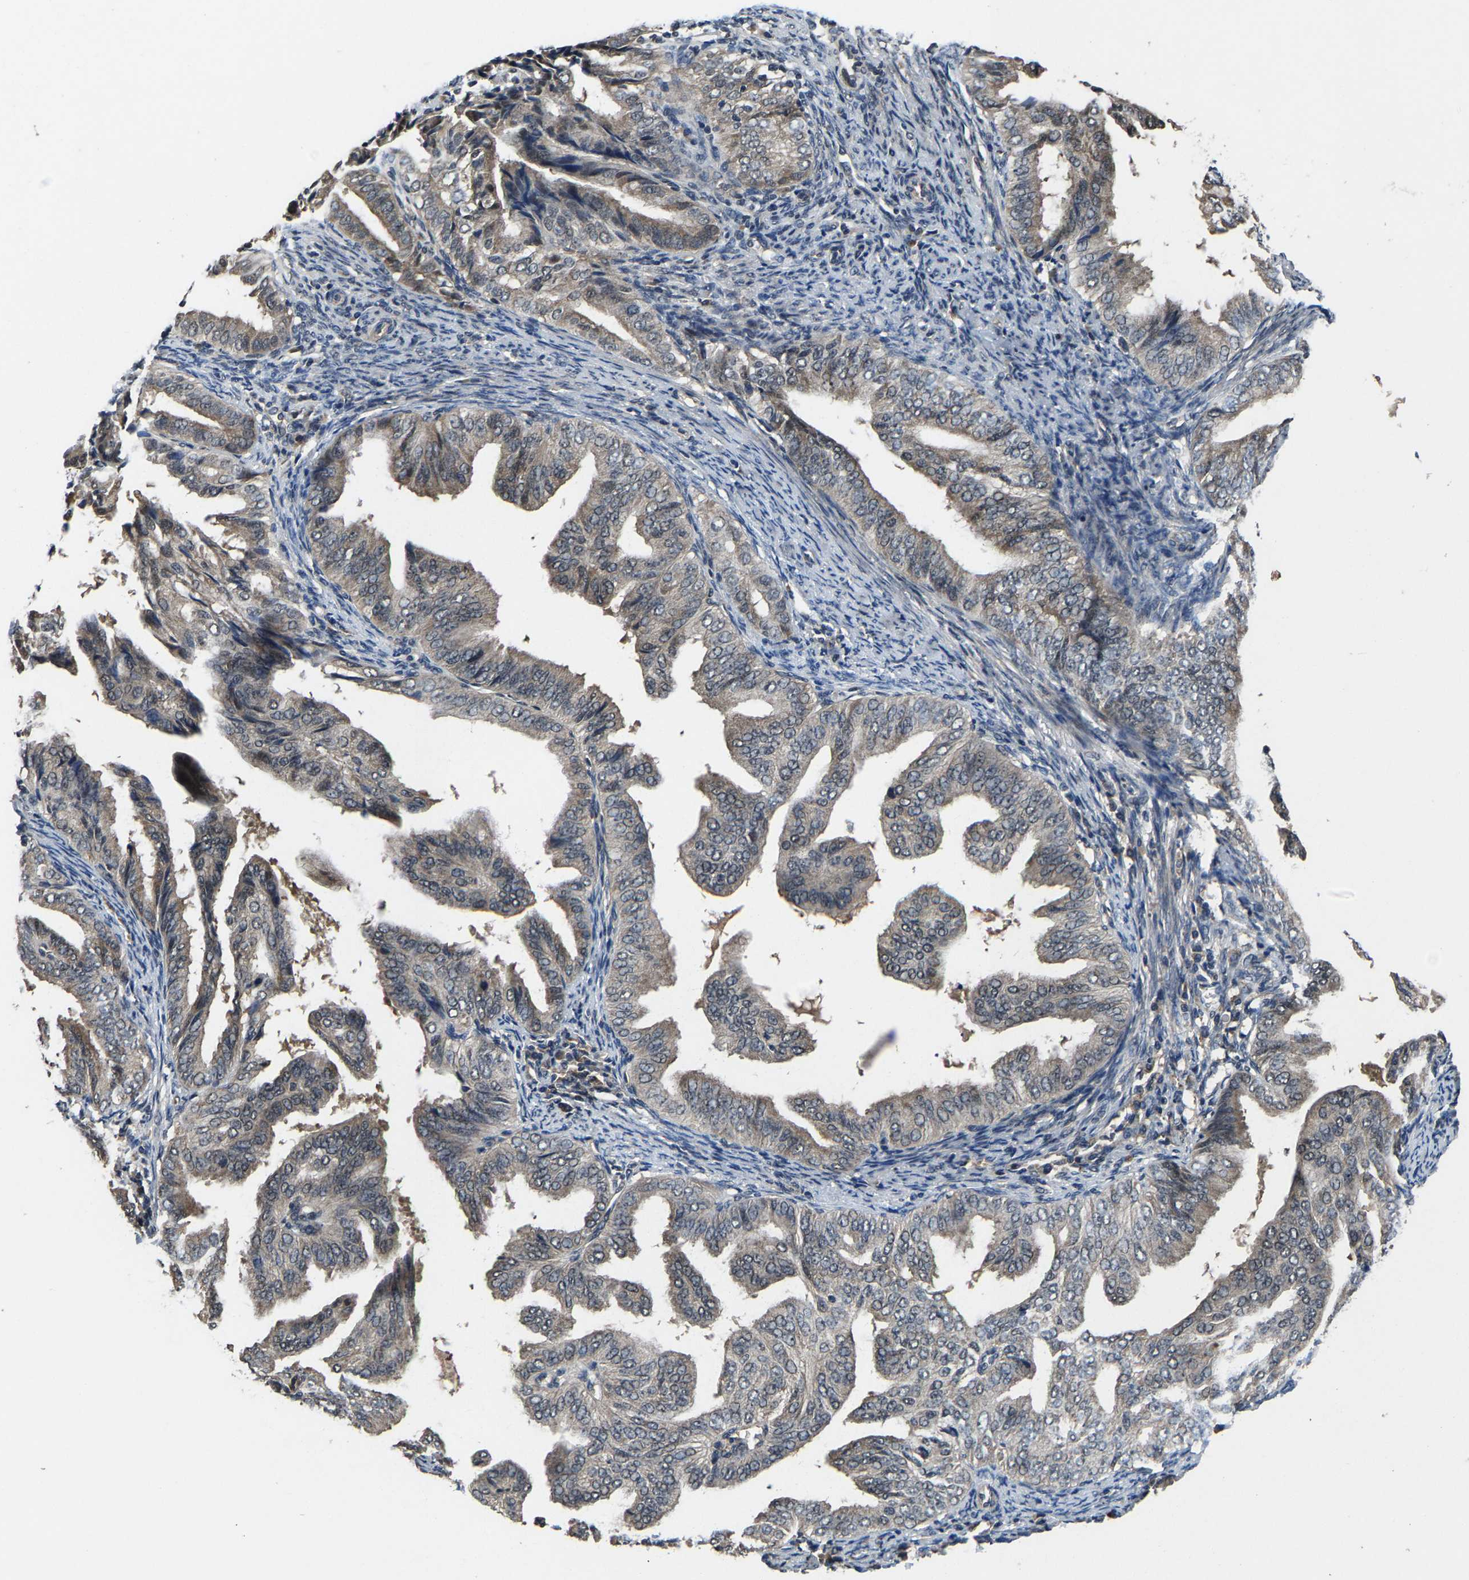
{"staining": {"intensity": "weak", "quantity": "25%-75%", "location": "cytoplasmic/membranous"}, "tissue": "endometrial cancer", "cell_type": "Tumor cells", "image_type": "cancer", "snomed": [{"axis": "morphology", "description": "Adenocarcinoma, NOS"}, {"axis": "topography", "description": "Endometrium"}], "caption": "Weak cytoplasmic/membranous protein staining is identified in about 25%-75% of tumor cells in endometrial cancer (adenocarcinoma).", "gene": "HUWE1", "patient": {"sex": "female", "age": 58}}